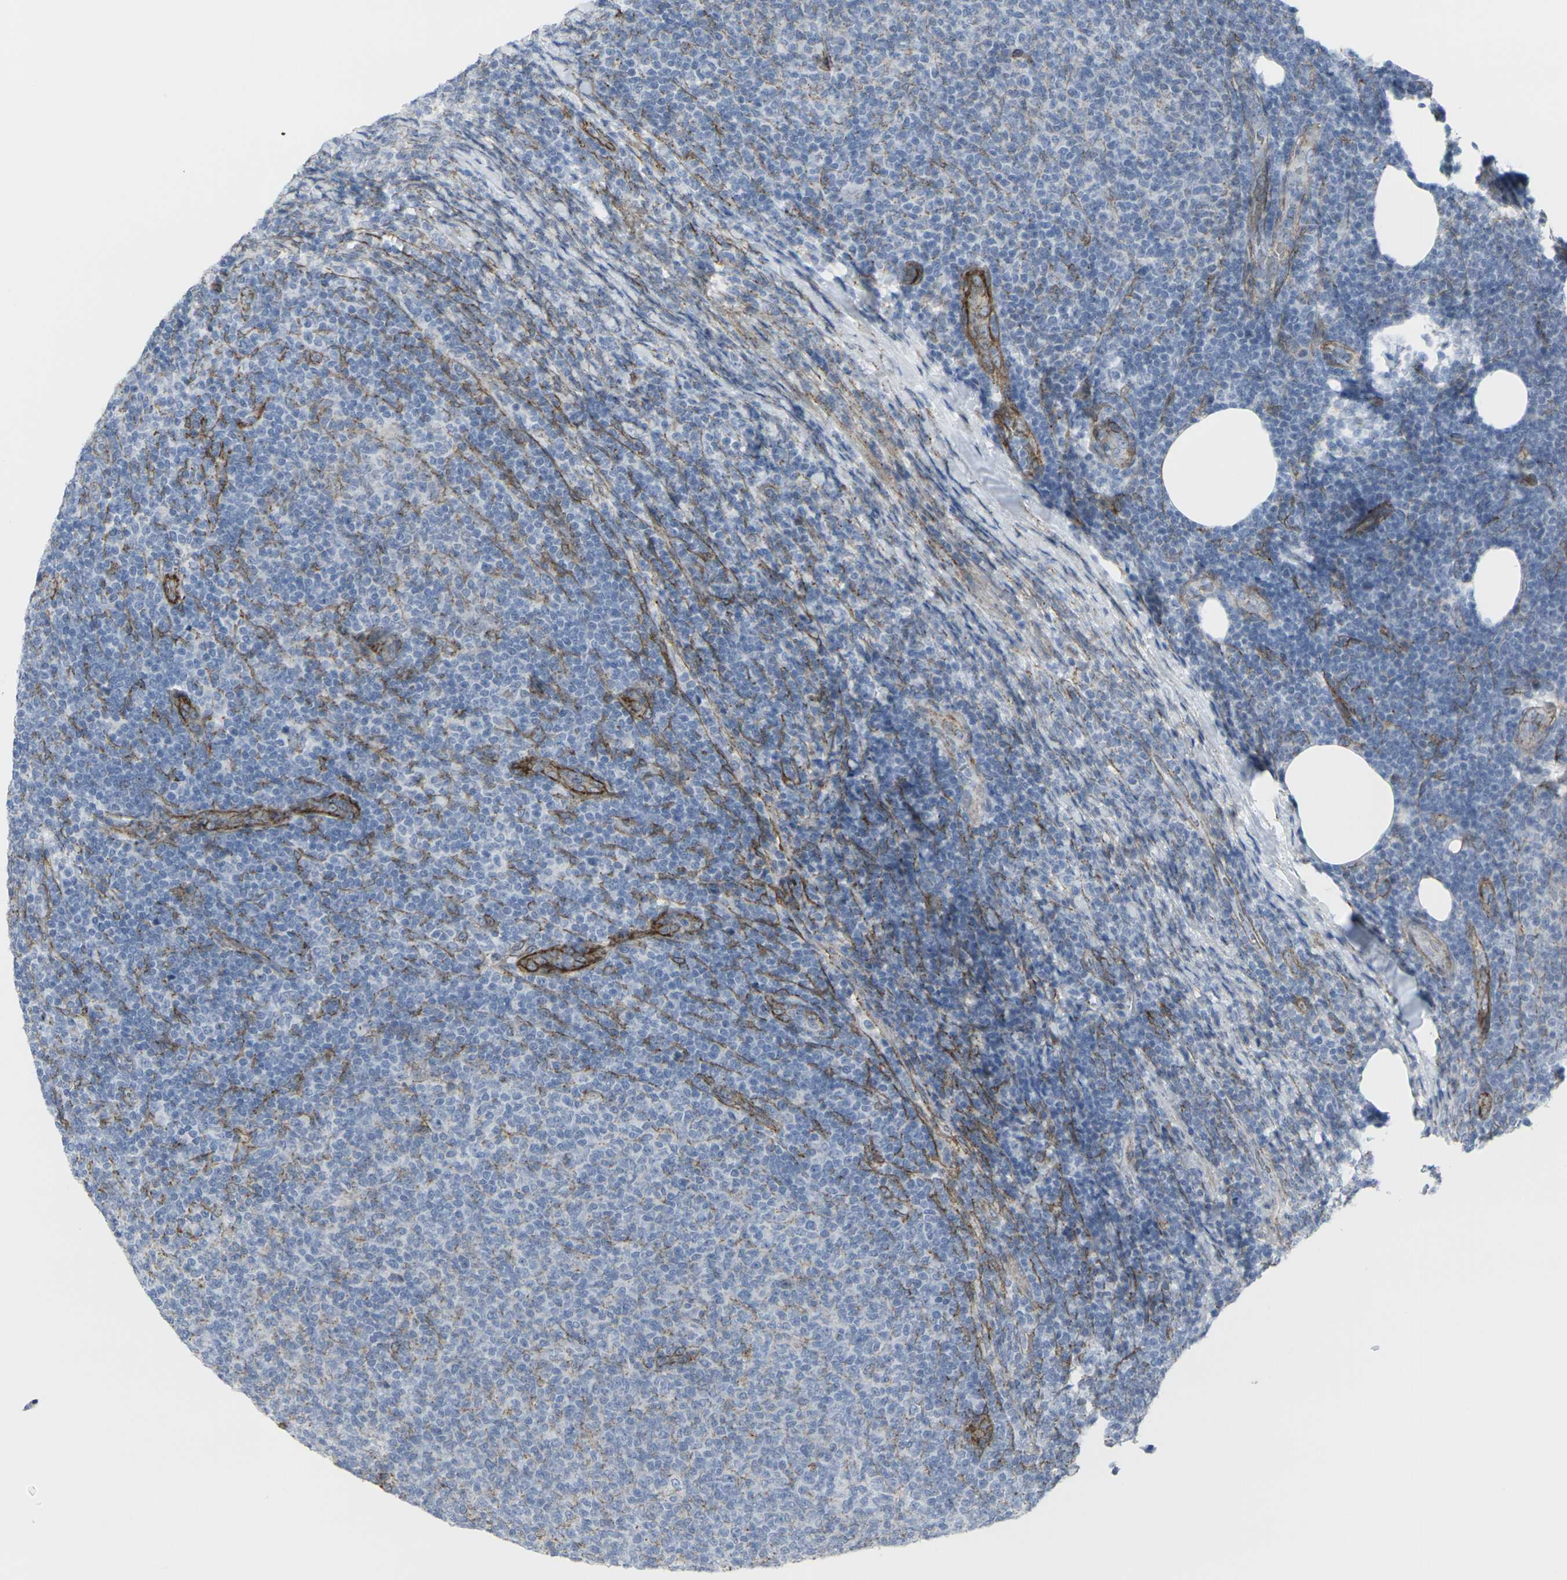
{"staining": {"intensity": "negative", "quantity": "none", "location": "none"}, "tissue": "lymphoma", "cell_type": "Tumor cells", "image_type": "cancer", "snomed": [{"axis": "morphology", "description": "Malignant lymphoma, non-Hodgkin's type, Low grade"}, {"axis": "topography", "description": "Lymph node"}], "caption": "This histopathology image is of low-grade malignant lymphoma, non-Hodgkin's type stained with immunohistochemistry to label a protein in brown with the nuclei are counter-stained blue. There is no expression in tumor cells.", "gene": "CDH11", "patient": {"sex": "male", "age": 66}}